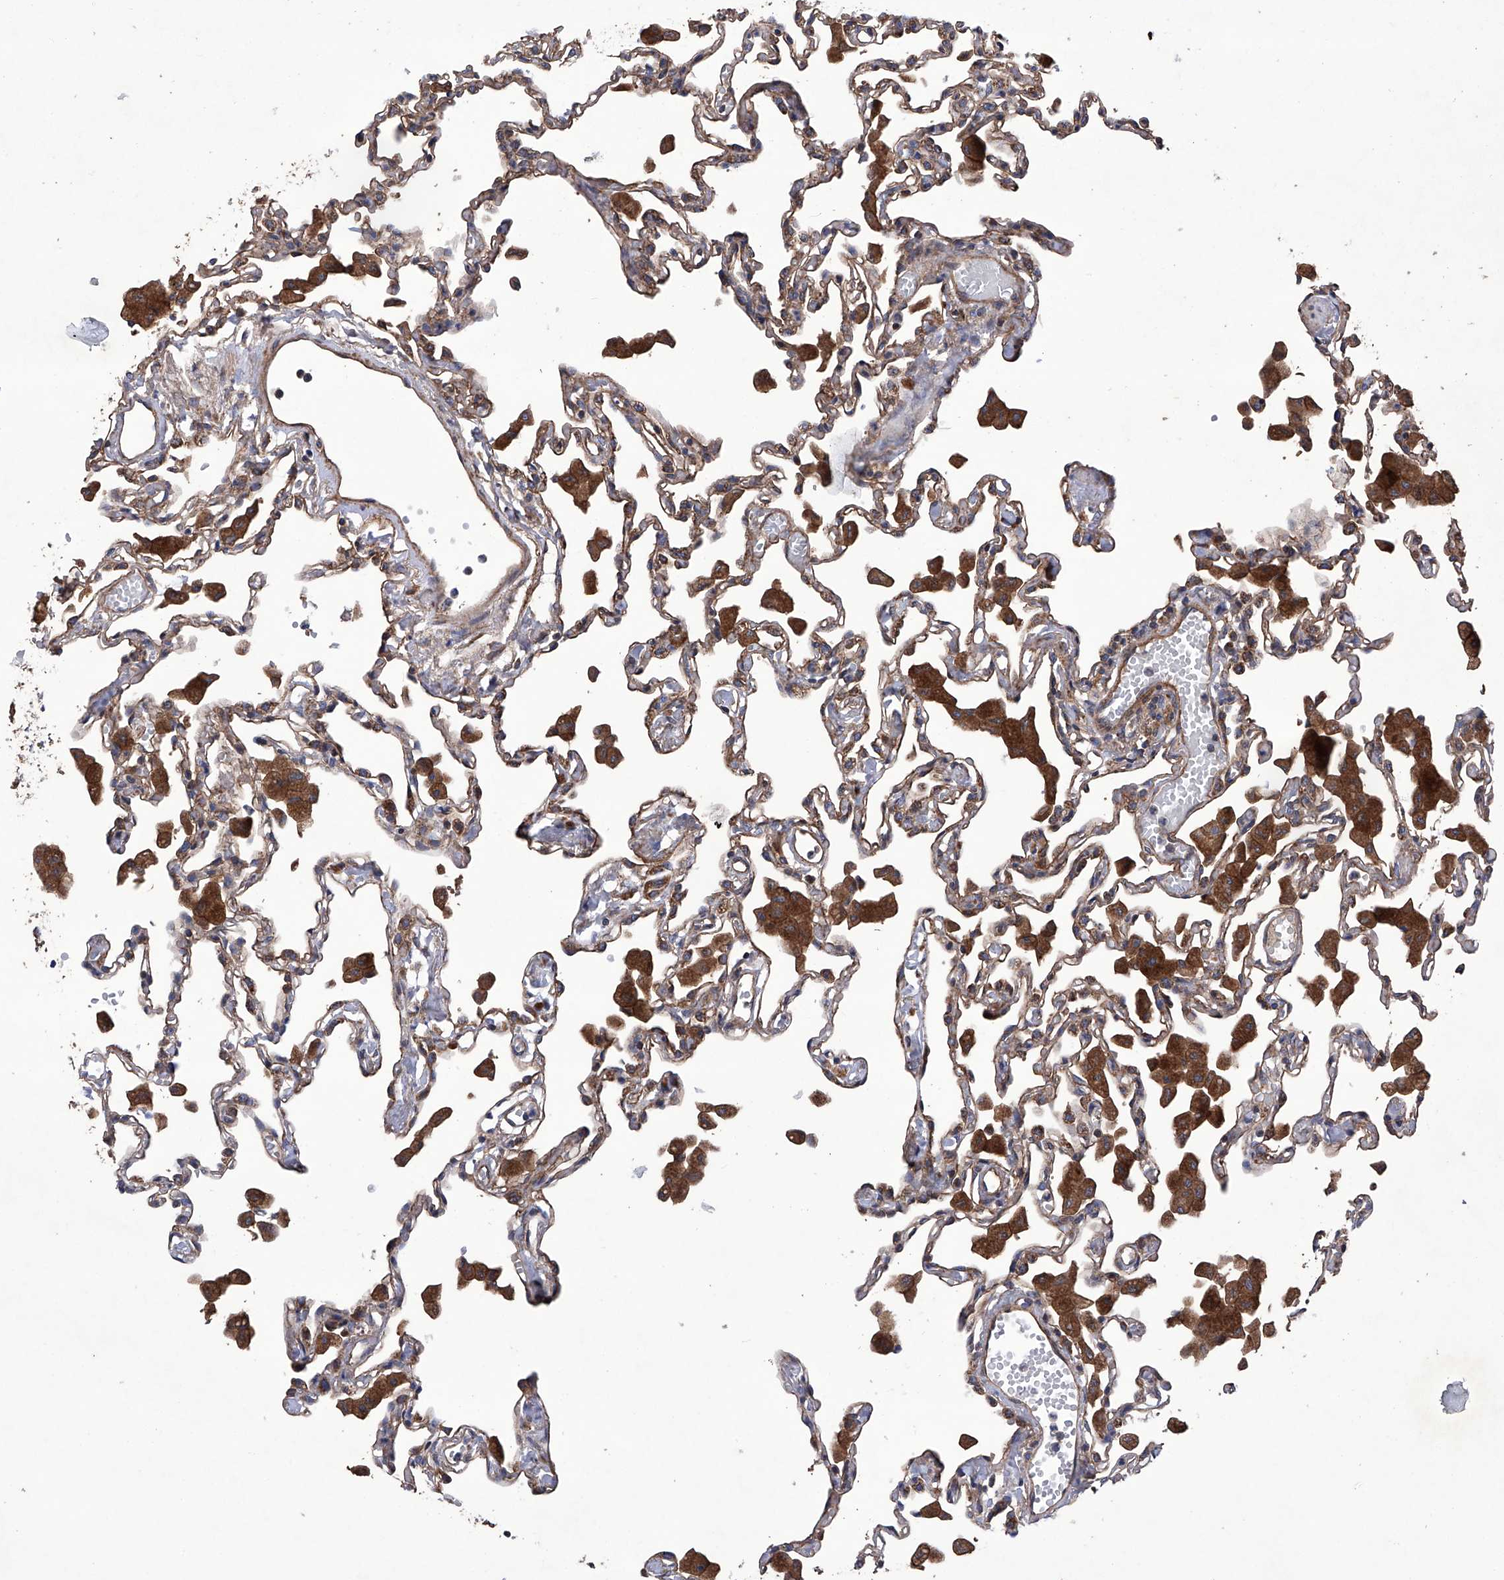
{"staining": {"intensity": "moderate", "quantity": ">75%", "location": "cytoplasmic/membranous"}, "tissue": "lung", "cell_type": "Alveolar cells", "image_type": "normal", "snomed": [{"axis": "morphology", "description": "Normal tissue, NOS"}, {"axis": "topography", "description": "Bronchus"}, {"axis": "topography", "description": "Lung"}], "caption": "A medium amount of moderate cytoplasmic/membranous positivity is identified in about >75% of alveolar cells in normal lung.", "gene": "EFCAB2", "patient": {"sex": "female", "age": 49}}